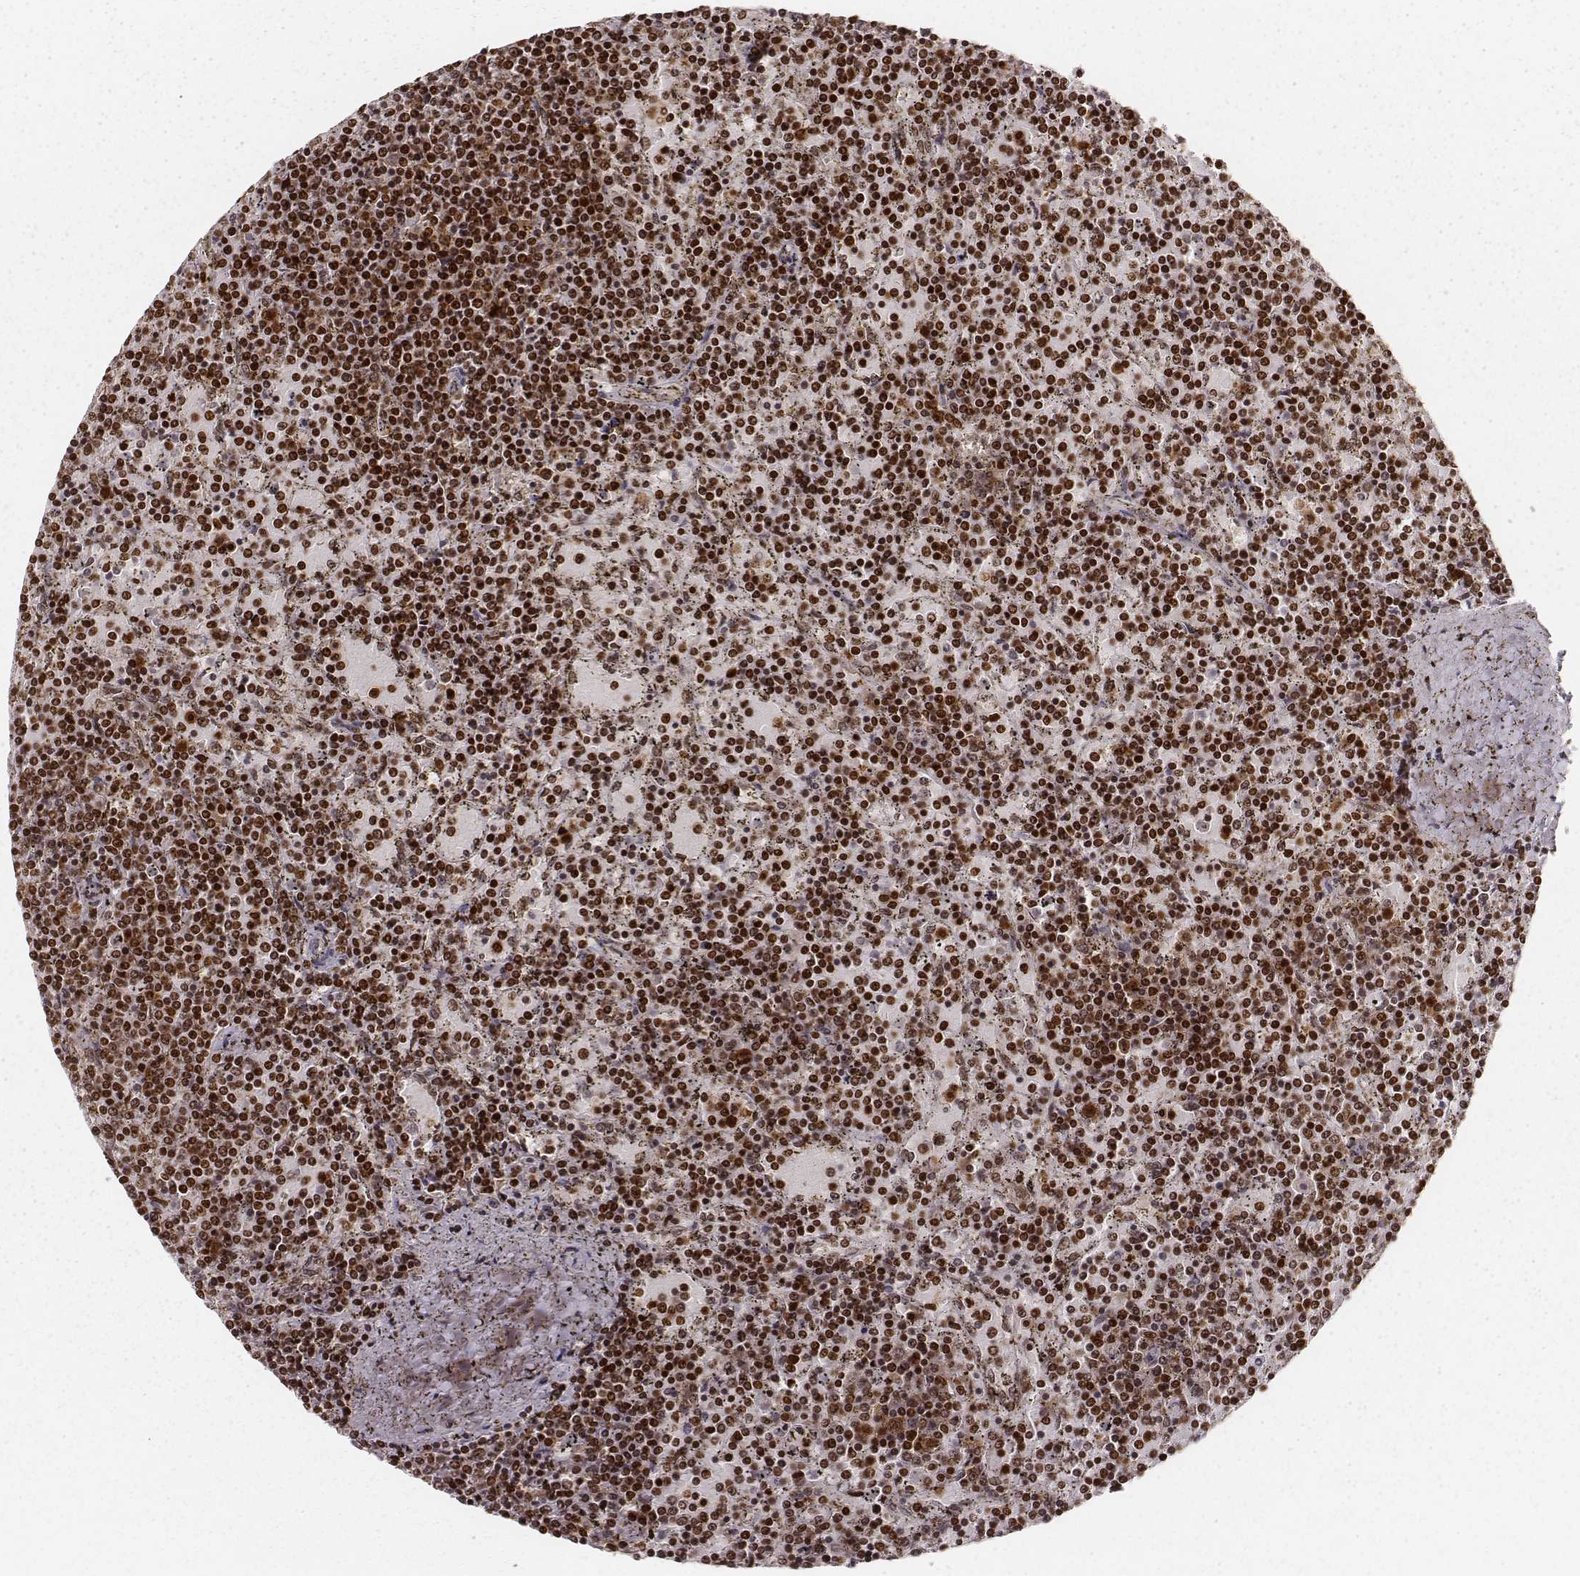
{"staining": {"intensity": "strong", "quantity": ">75%", "location": "nuclear"}, "tissue": "lymphoma", "cell_type": "Tumor cells", "image_type": "cancer", "snomed": [{"axis": "morphology", "description": "Malignant lymphoma, non-Hodgkin's type, Low grade"}, {"axis": "topography", "description": "Spleen"}], "caption": "This histopathology image demonstrates IHC staining of low-grade malignant lymphoma, non-Hodgkin's type, with high strong nuclear staining in about >75% of tumor cells.", "gene": "PARP1", "patient": {"sex": "female", "age": 77}}